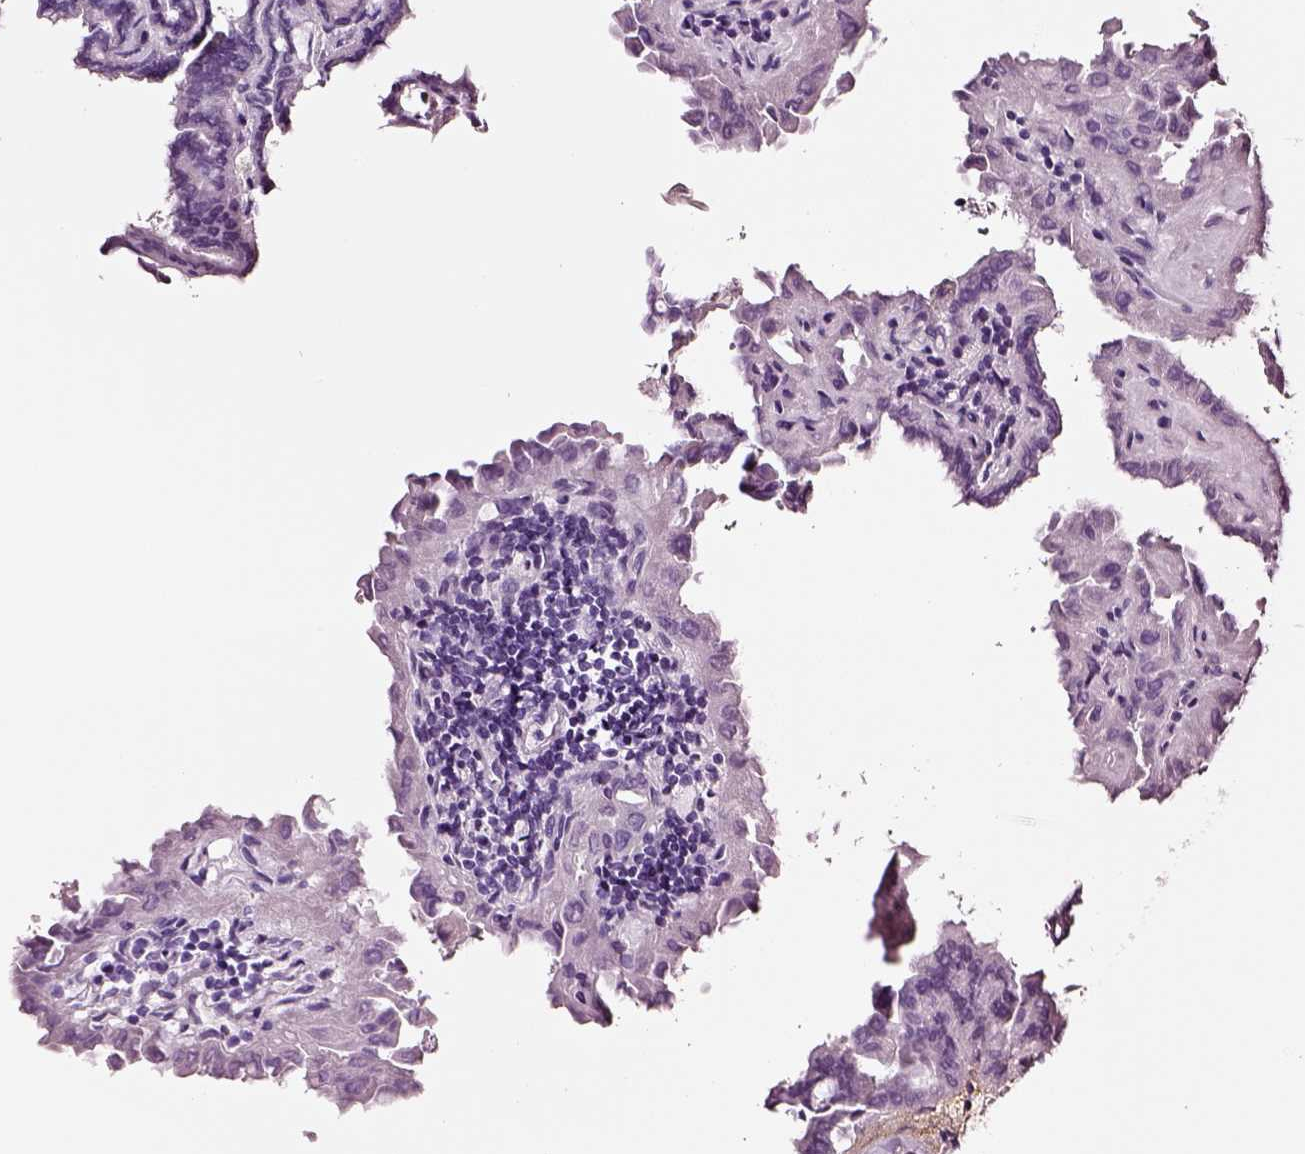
{"staining": {"intensity": "negative", "quantity": "none", "location": "none"}, "tissue": "thyroid cancer", "cell_type": "Tumor cells", "image_type": "cancer", "snomed": [{"axis": "morphology", "description": "Papillary adenocarcinoma, NOS"}, {"axis": "topography", "description": "Thyroid gland"}], "caption": "There is no significant expression in tumor cells of thyroid papillary adenocarcinoma.", "gene": "DPEP1", "patient": {"sex": "female", "age": 46}}